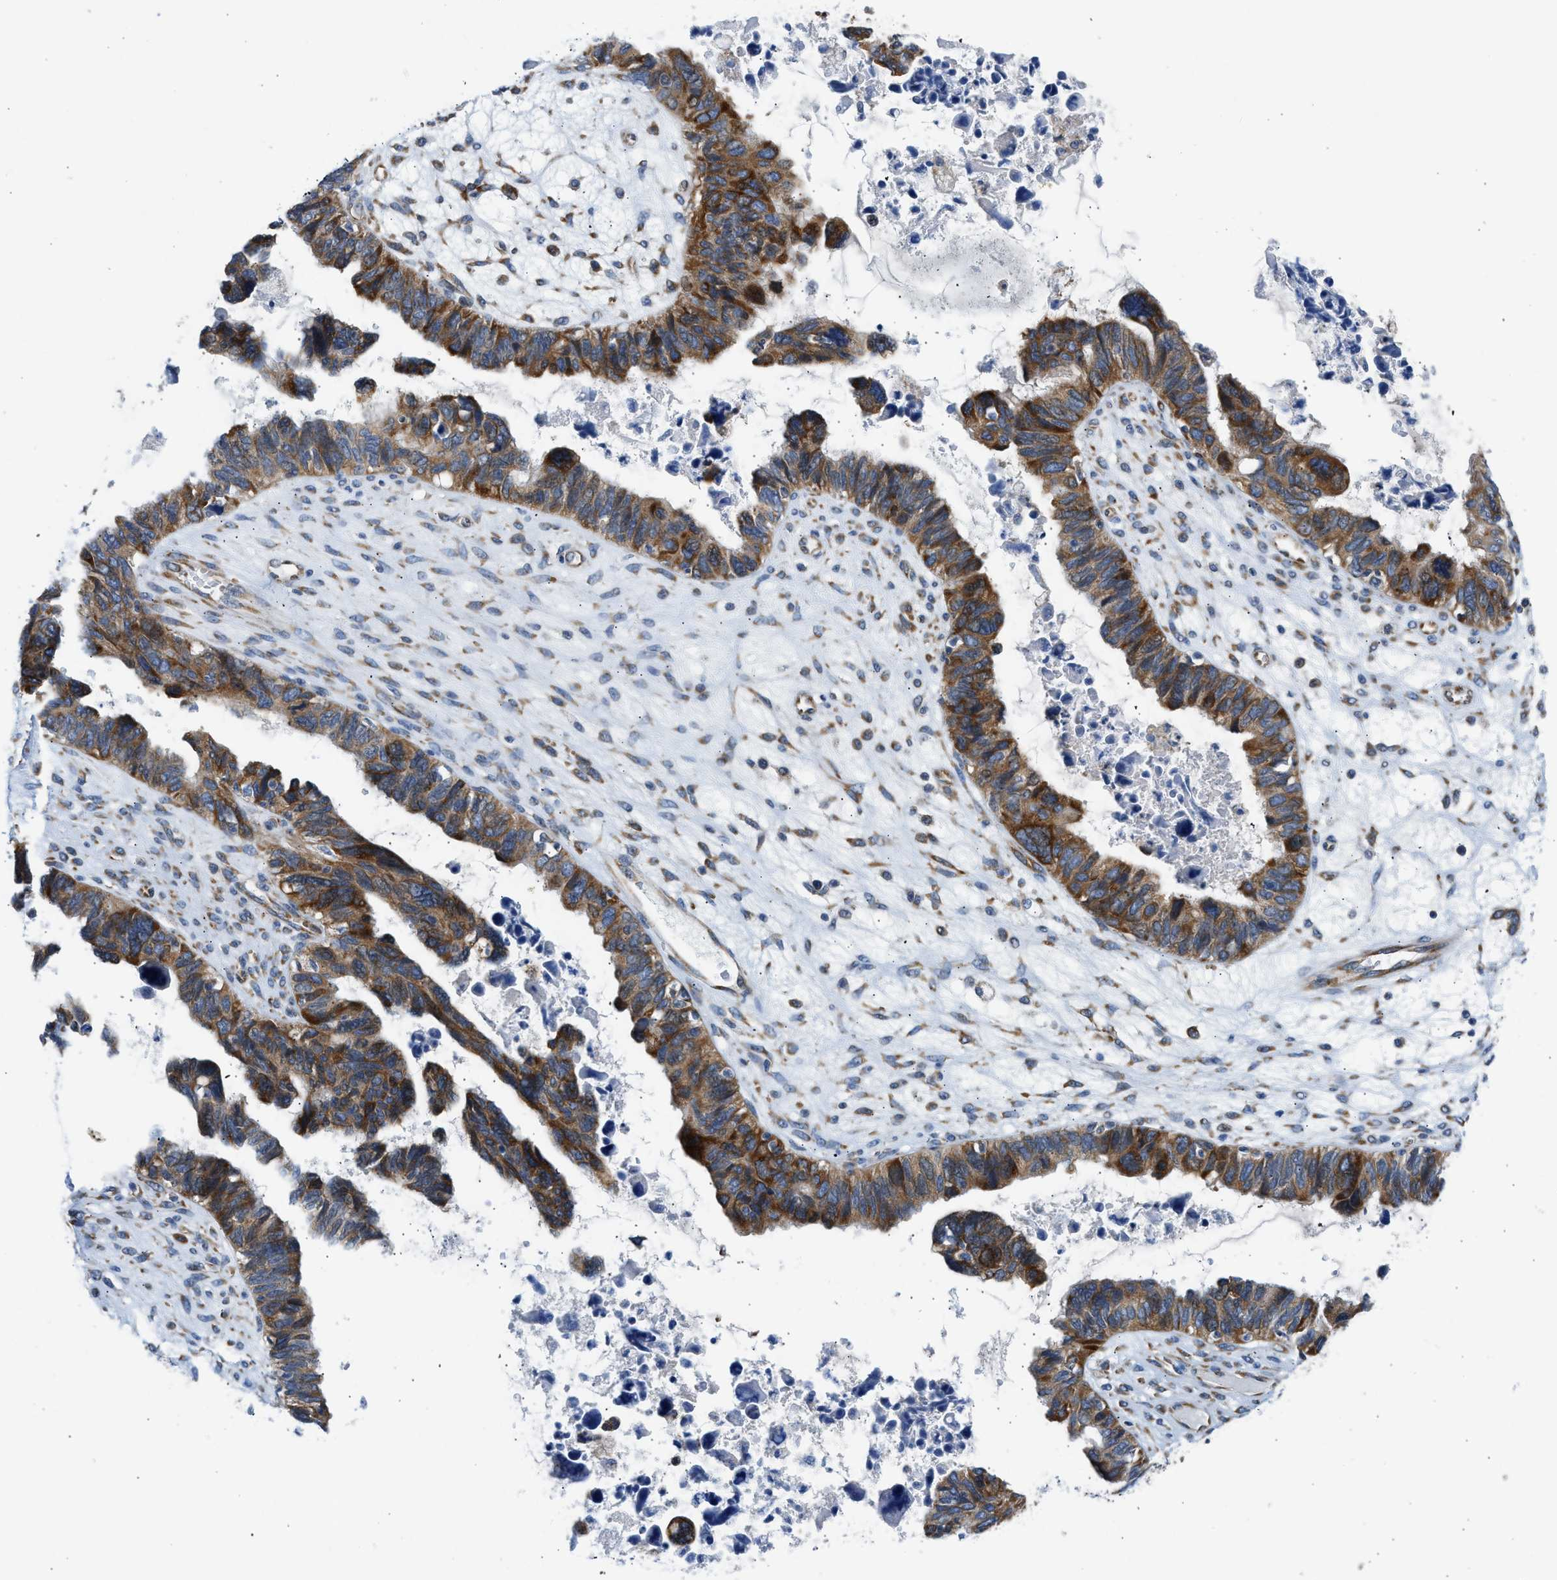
{"staining": {"intensity": "strong", "quantity": ">75%", "location": "cytoplasmic/membranous"}, "tissue": "ovarian cancer", "cell_type": "Tumor cells", "image_type": "cancer", "snomed": [{"axis": "morphology", "description": "Cystadenocarcinoma, serous, NOS"}, {"axis": "topography", "description": "Ovary"}], "caption": "IHC (DAB (3,3'-diaminobenzidine)) staining of ovarian cancer (serous cystadenocarcinoma) displays strong cytoplasmic/membranous protein staining in approximately >75% of tumor cells.", "gene": "CAMKK2", "patient": {"sex": "female", "age": 79}}